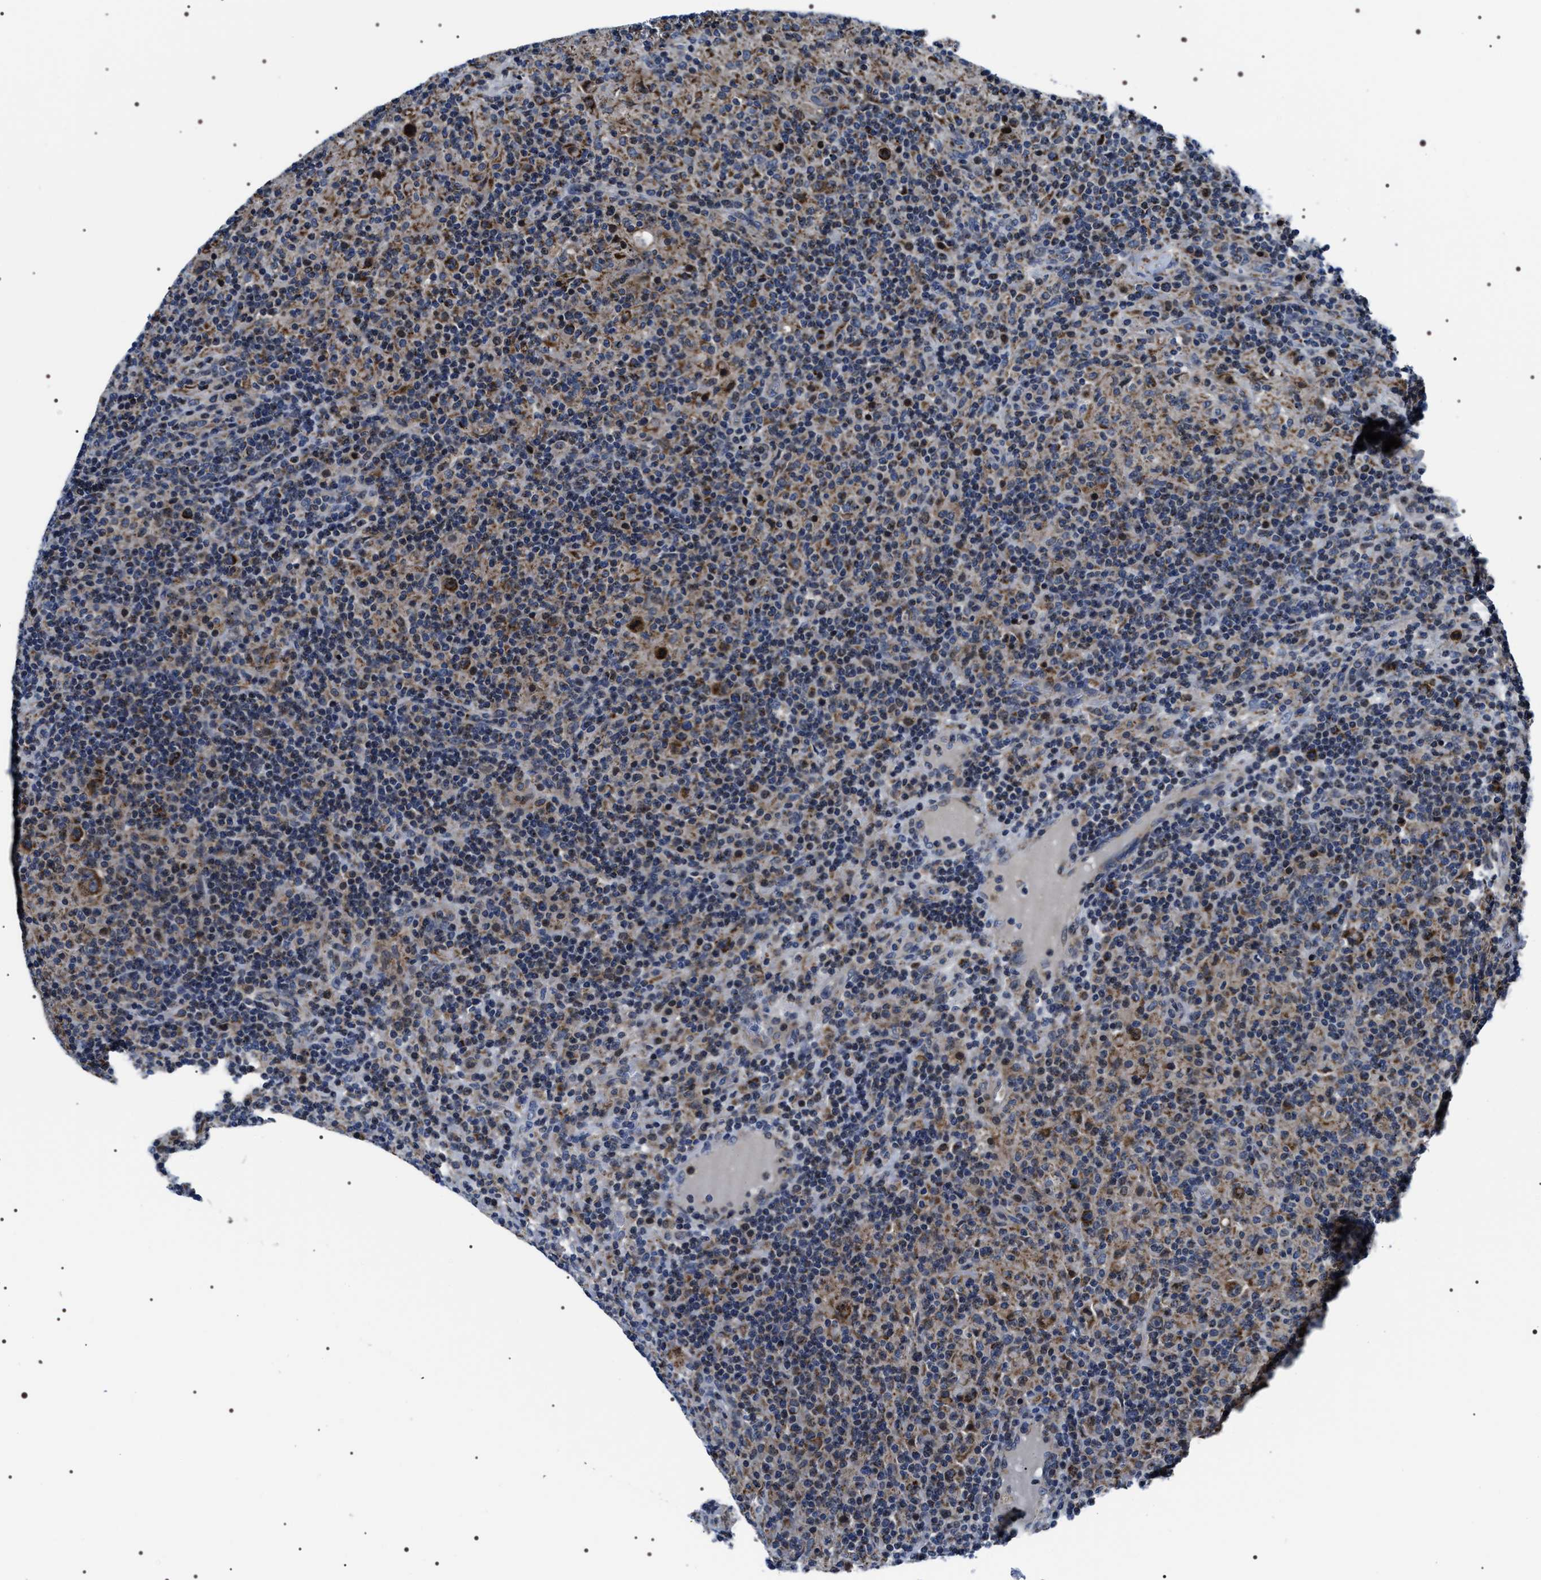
{"staining": {"intensity": "moderate", "quantity": ">75%", "location": "cytoplasmic/membranous"}, "tissue": "lymphoma", "cell_type": "Tumor cells", "image_type": "cancer", "snomed": [{"axis": "morphology", "description": "Hodgkin's disease, NOS"}, {"axis": "topography", "description": "Lymph node"}], "caption": "Protein positivity by immunohistochemistry demonstrates moderate cytoplasmic/membranous positivity in approximately >75% of tumor cells in Hodgkin's disease. (Brightfield microscopy of DAB IHC at high magnification).", "gene": "NTMT1", "patient": {"sex": "male", "age": 70}}